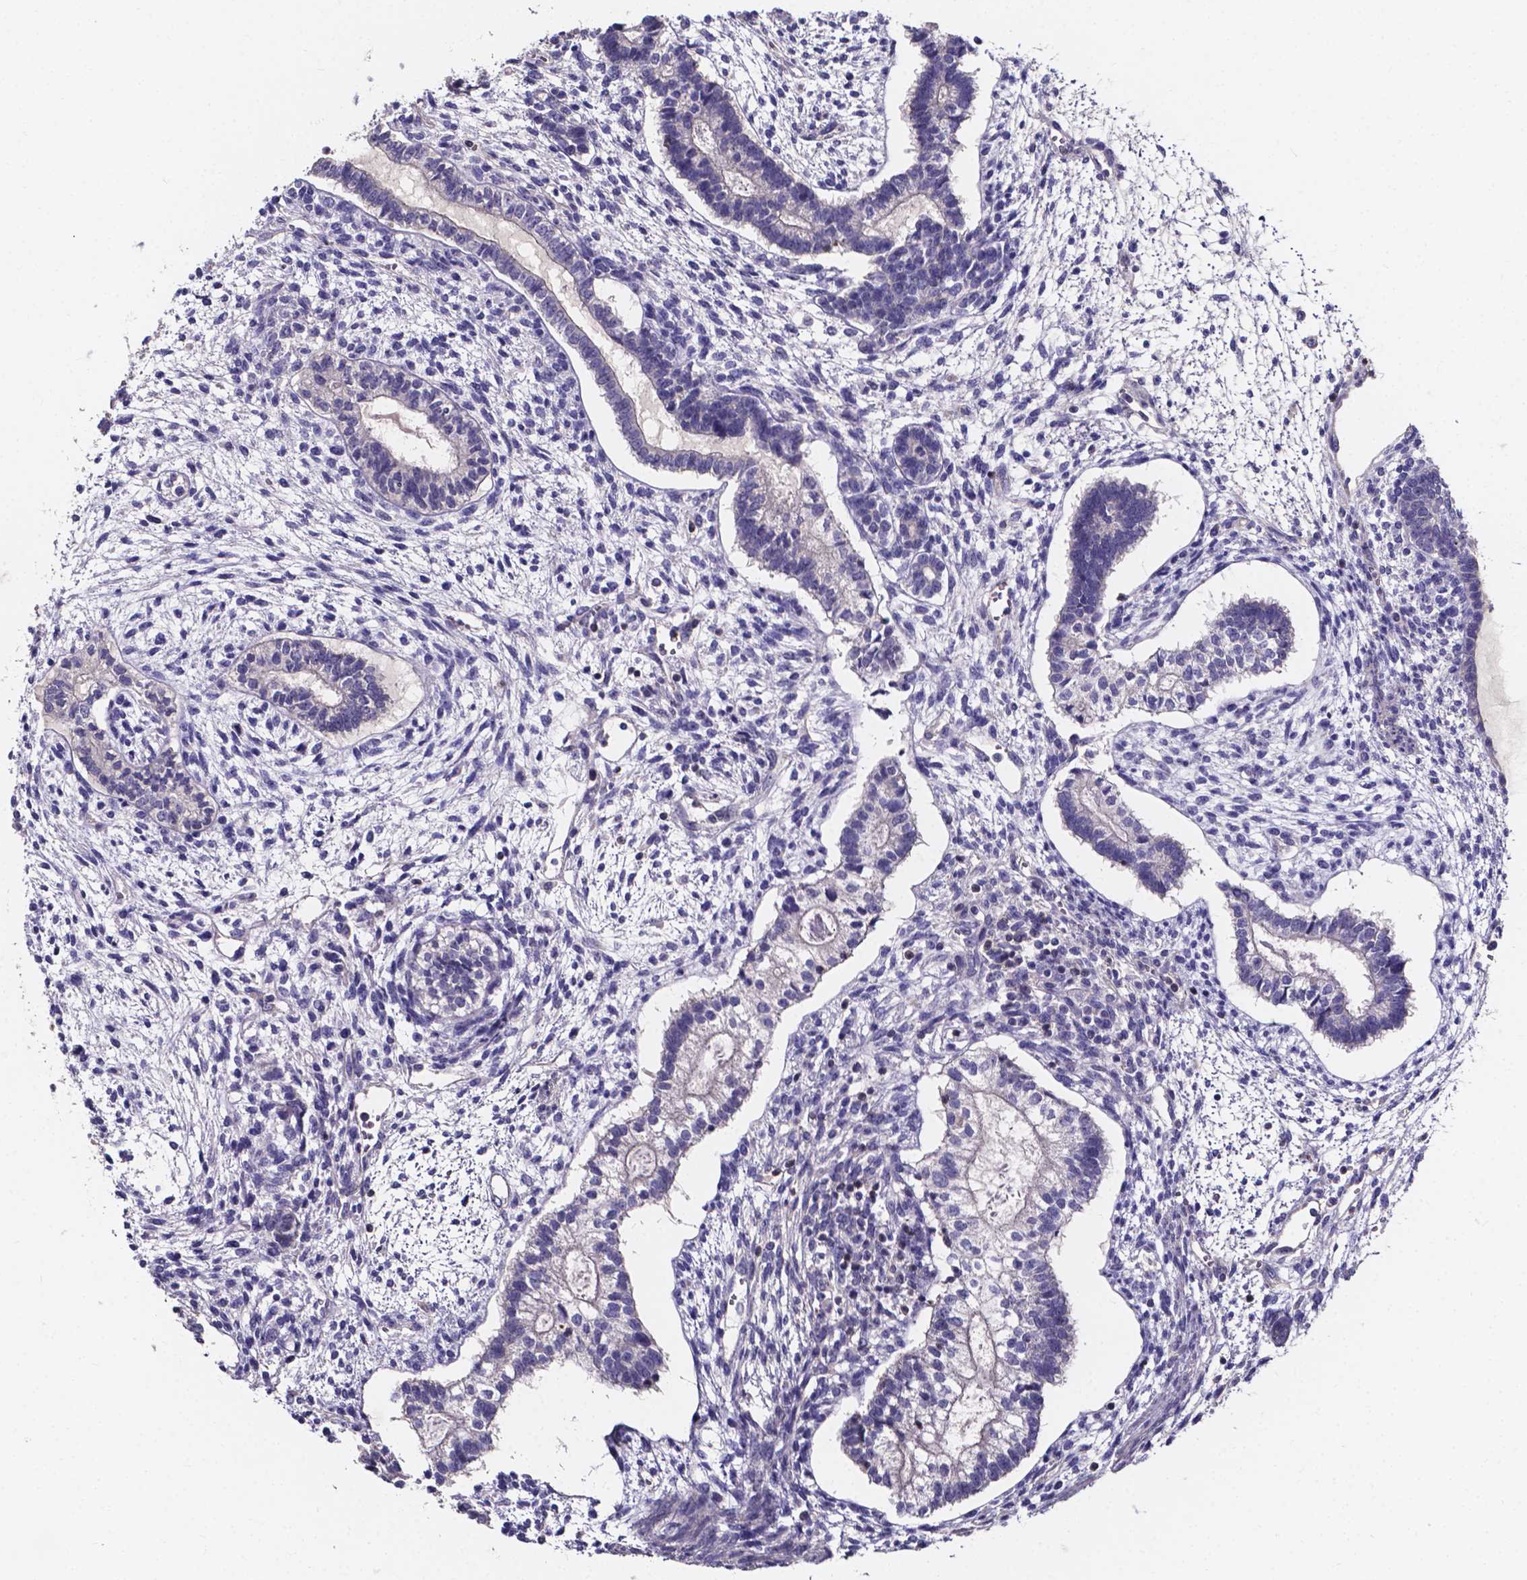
{"staining": {"intensity": "negative", "quantity": "none", "location": "none"}, "tissue": "testis cancer", "cell_type": "Tumor cells", "image_type": "cancer", "snomed": [{"axis": "morphology", "description": "Carcinoma, Embryonal, NOS"}, {"axis": "topography", "description": "Testis"}], "caption": "Immunohistochemical staining of testis cancer (embryonal carcinoma) shows no significant positivity in tumor cells.", "gene": "THEMIS", "patient": {"sex": "male", "age": 37}}